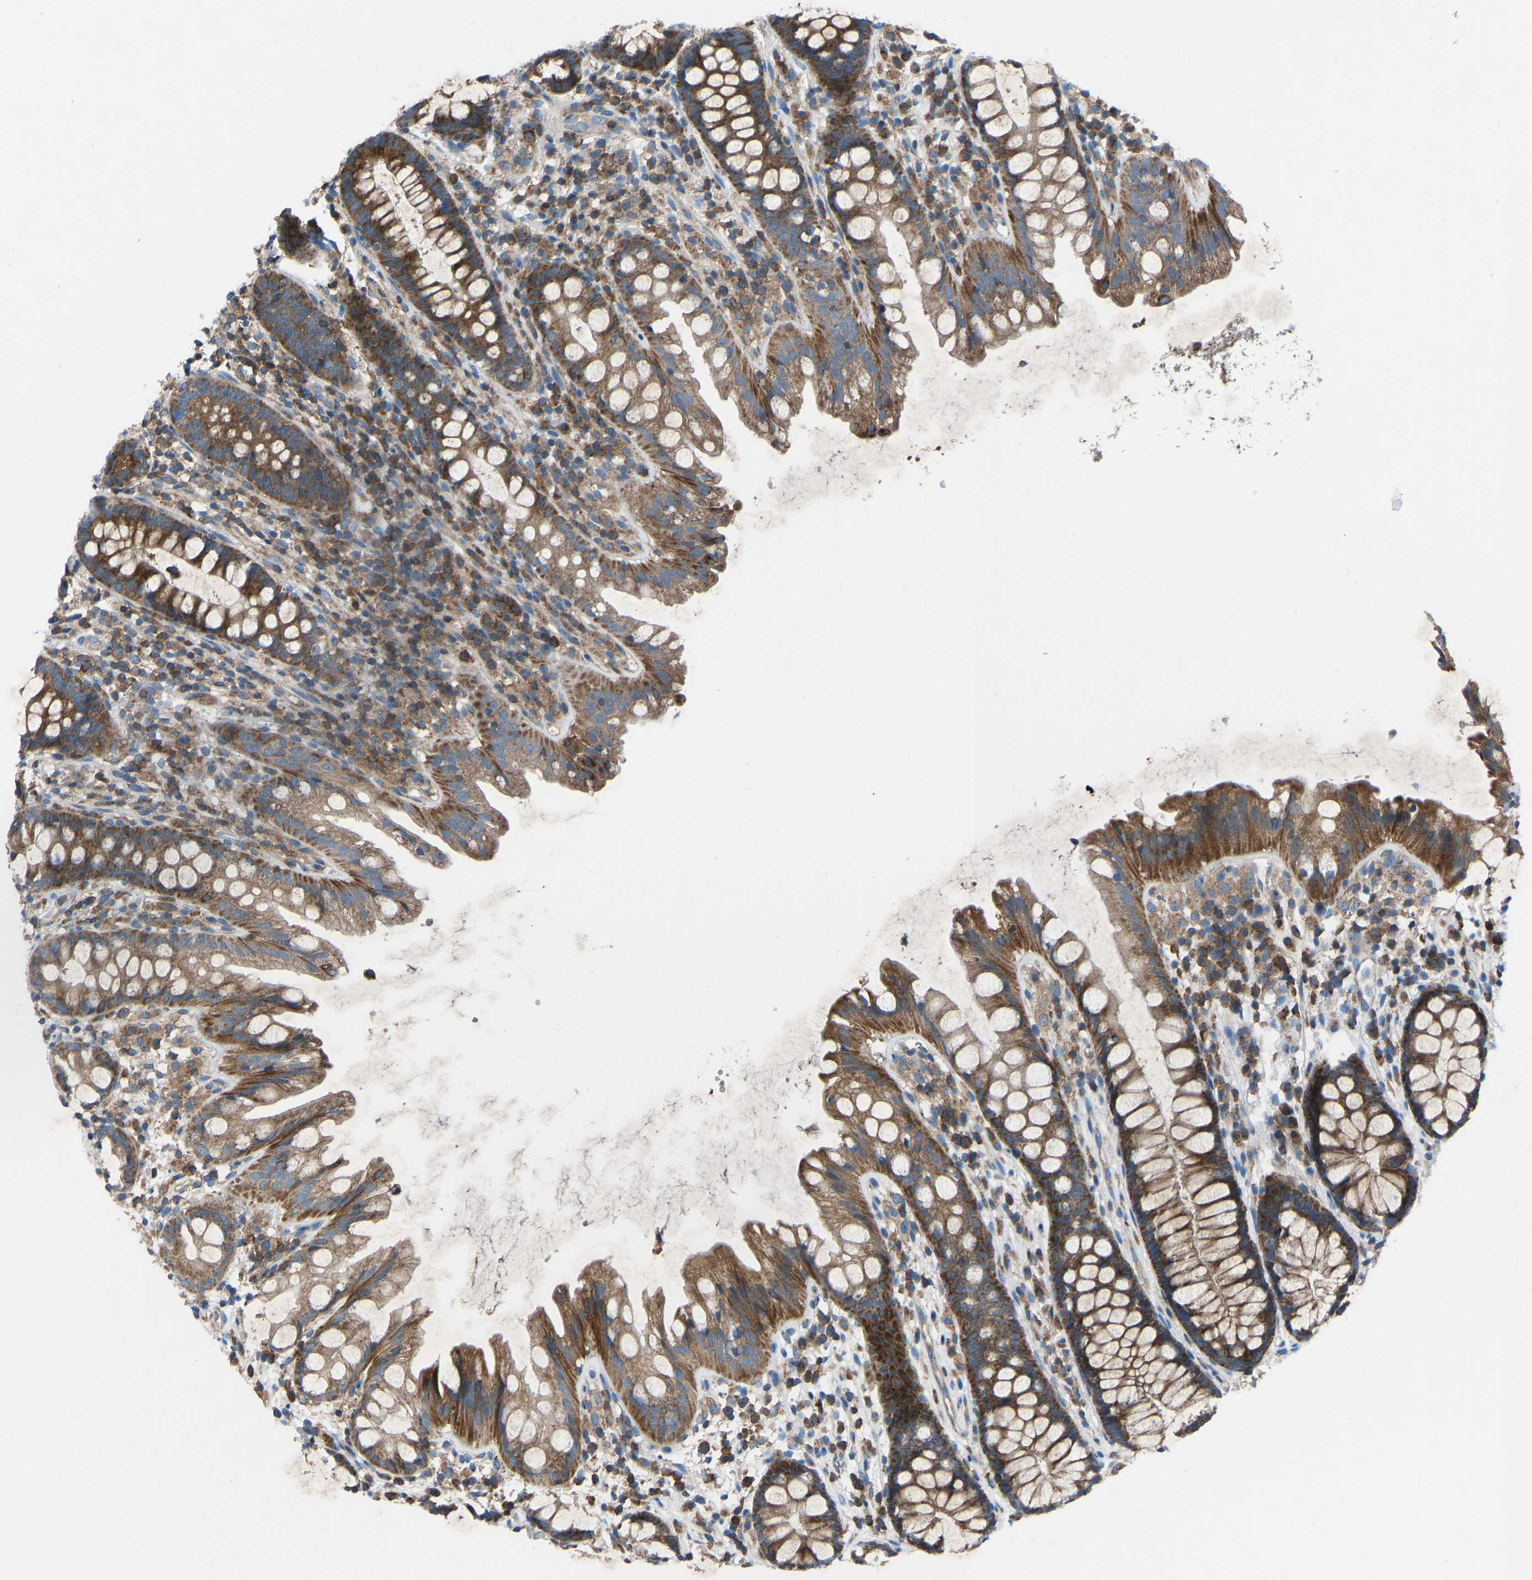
{"staining": {"intensity": "strong", "quantity": ">75%", "location": "cytoplasmic/membranous"}, "tissue": "rectum", "cell_type": "Glandular cells", "image_type": "normal", "snomed": [{"axis": "morphology", "description": "Normal tissue, NOS"}, {"axis": "topography", "description": "Rectum"}], "caption": "Unremarkable rectum shows strong cytoplasmic/membranous positivity in approximately >75% of glandular cells (DAB (3,3'-diaminobenzidine) IHC with brightfield microscopy, high magnification)..", "gene": "GRK6", "patient": {"sex": "female", "age": 65}}